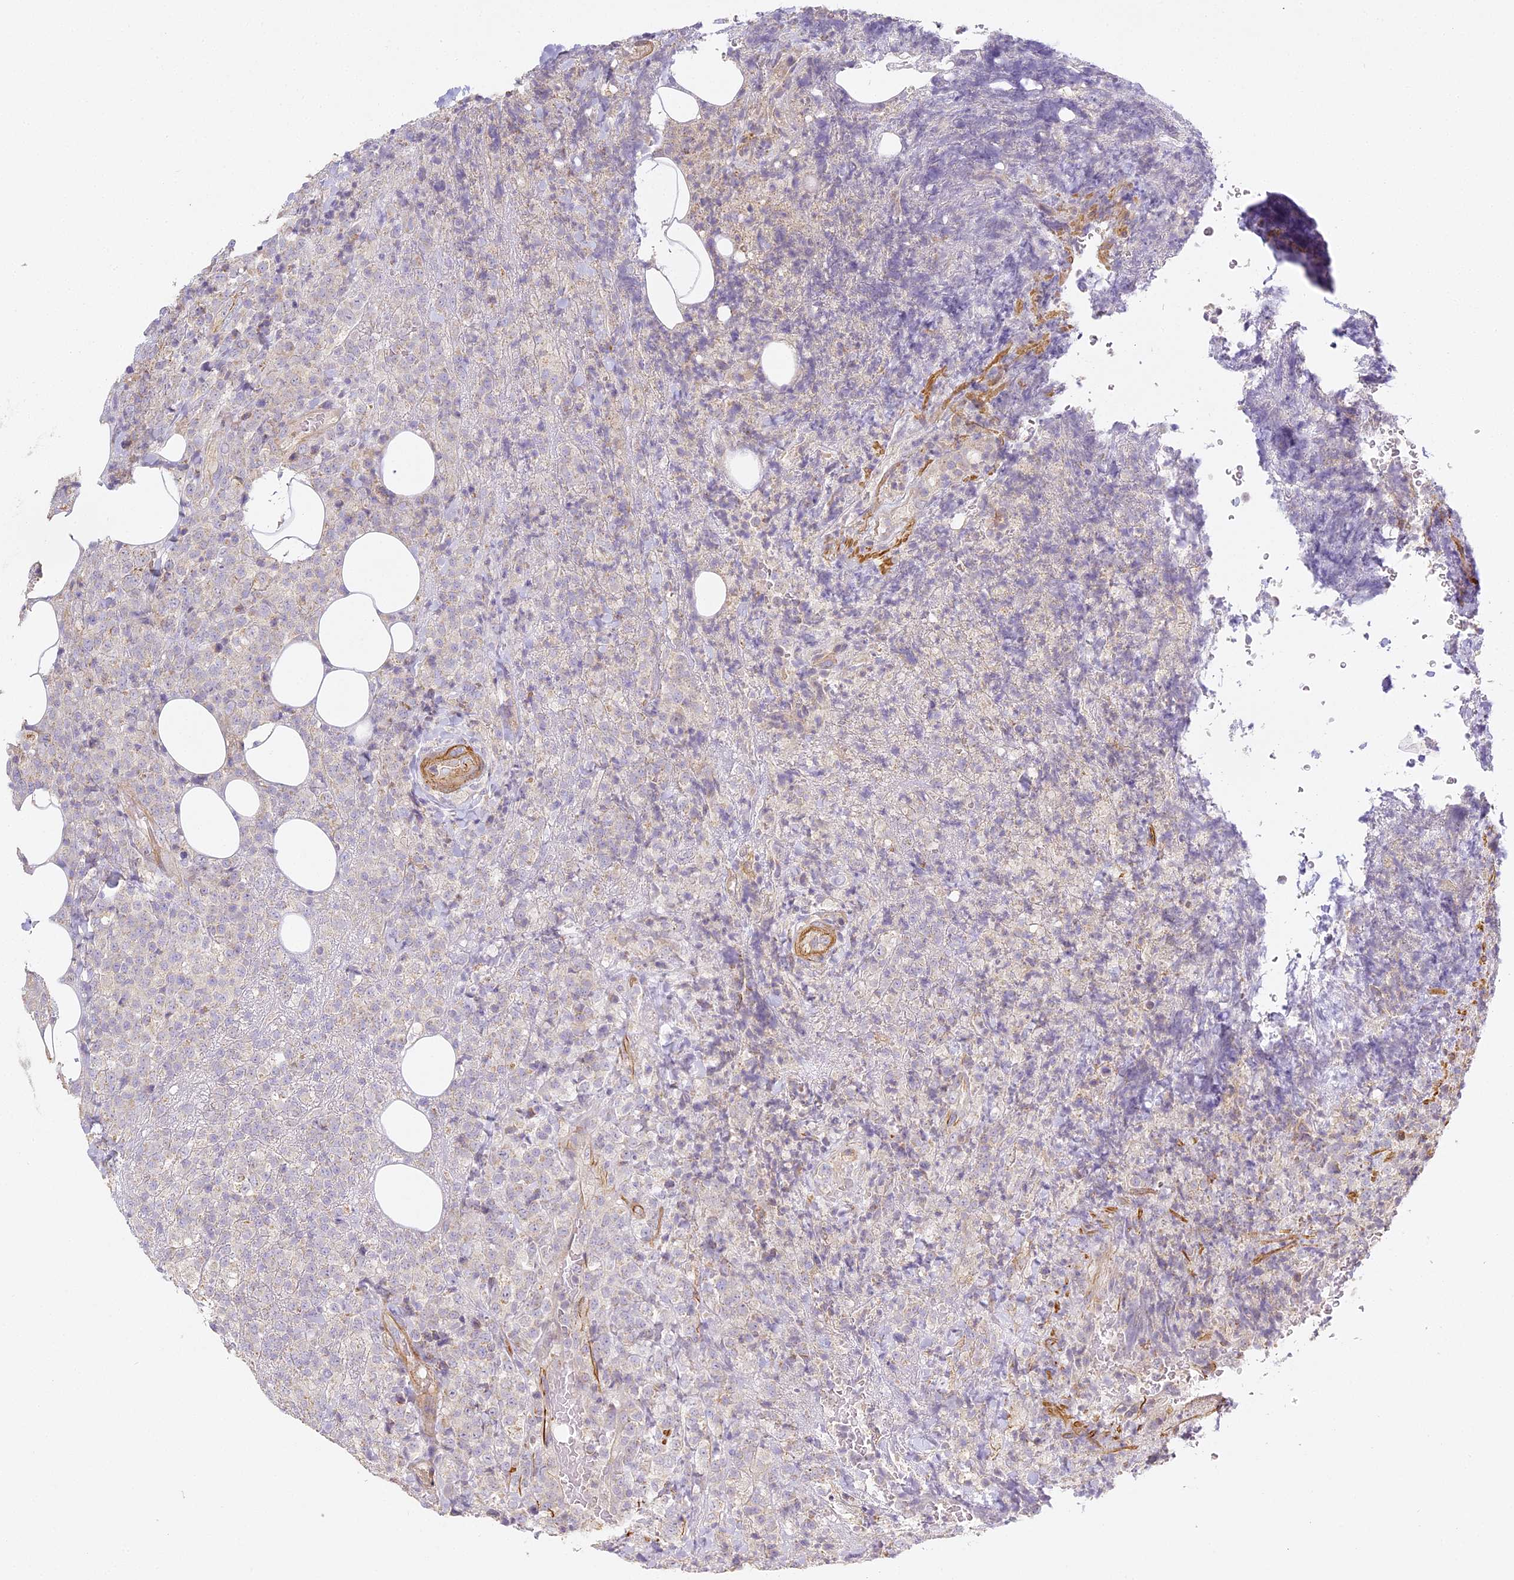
{"staining": {"intensity": "negative", "quantity": "none", "location": "none"}, "tissue": "lymphoma", "cell_type": "Tumor cells", "image_type": "cancer", "snomed": [{"axis": "morphology", "description": "Malignant lymphoma, non-Hodgkin's type, High grade"}, {"axis": "topography", "description": "Lymph node"}], "caption": "Immunohistochemistry (IHC) of high-grade malignant lymphoma, non-Hodgkin's type exhibits no staining in tumor cells.", "gene": "MED28", "patient": {"sex": "male", "age": 13}}